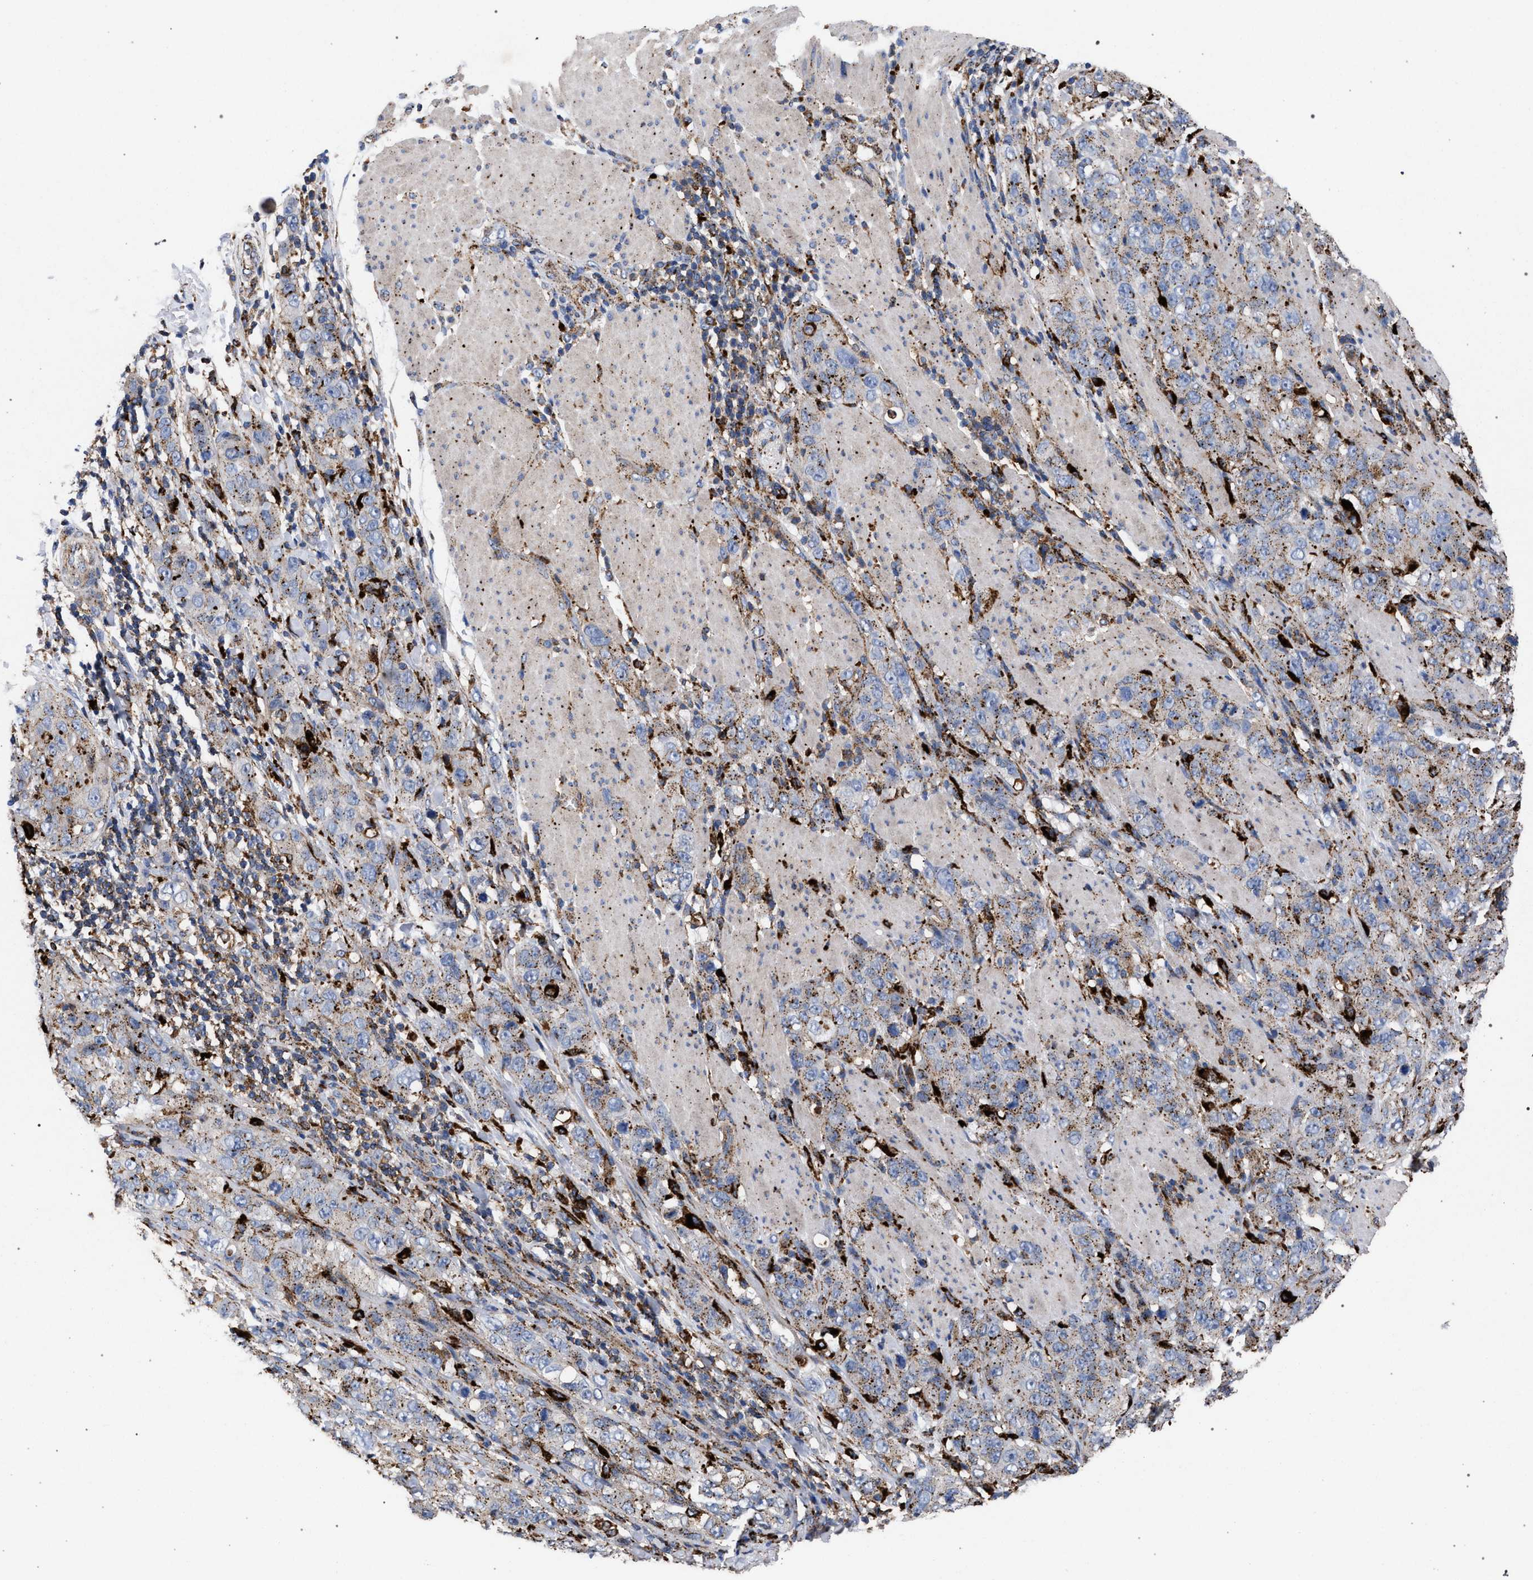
{"staining": {"intensity": "weak", "quantity": ">75%", "location": "cytoplasmic/membranous"}, "tissue": "stomach cancer", "cell_type": "Tumor cells", "image_type": "cancer", "snomed": [{"axis": "morphology", "description": "Adenocarcinoma, NOS"}, {"axis": "topography", "description": "Stomach"}], "caption": "Immunohistochemical staining of human stomach adenocarcinoma demonstrates low levels of weak cytoplasmic/membranous protein positivity in approximately >75% of tumor cells.", "gene": "PPT1", "patient": {"sex": "male", "age": 48}}